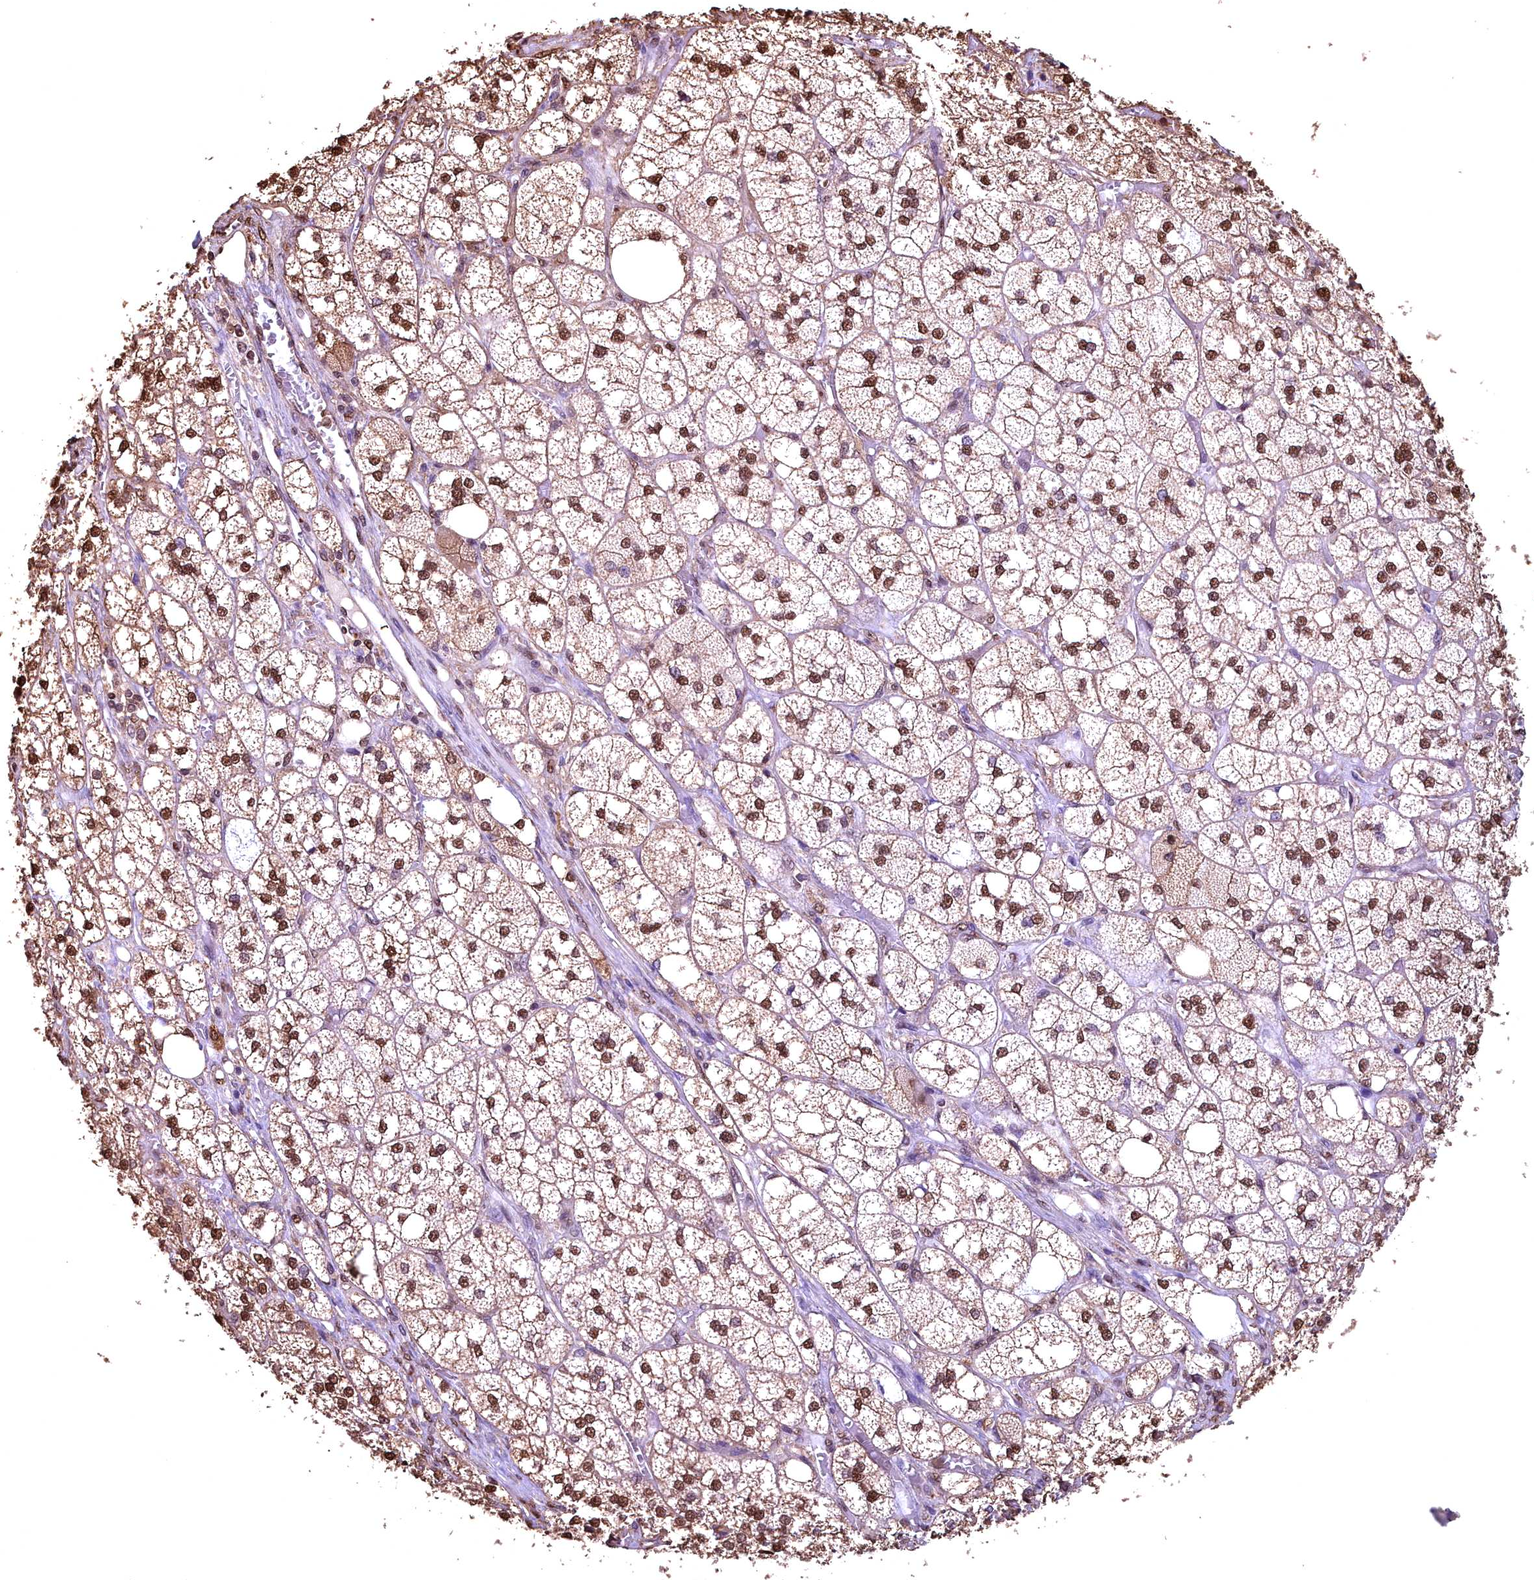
{"staining": {"intensity": "moderate", "quantity": ">75%", "location": "nuclear"}, "tissue": "adrenal gland", "cell_type": "Glandular cells", "image_type": "normal", "snomed": [{"axis": "morphology", "description": "Normal tissue, NOS"}, {"axis": "topography", "description": "Adrenal gland"}], "caption": "Protein expression by IHC displays moderate nuclear expression in approximately >75% of glandular cells in benign adrenal gland.", "gene": "GAPDH", "patient": {"sex": "male", "age": 61}}